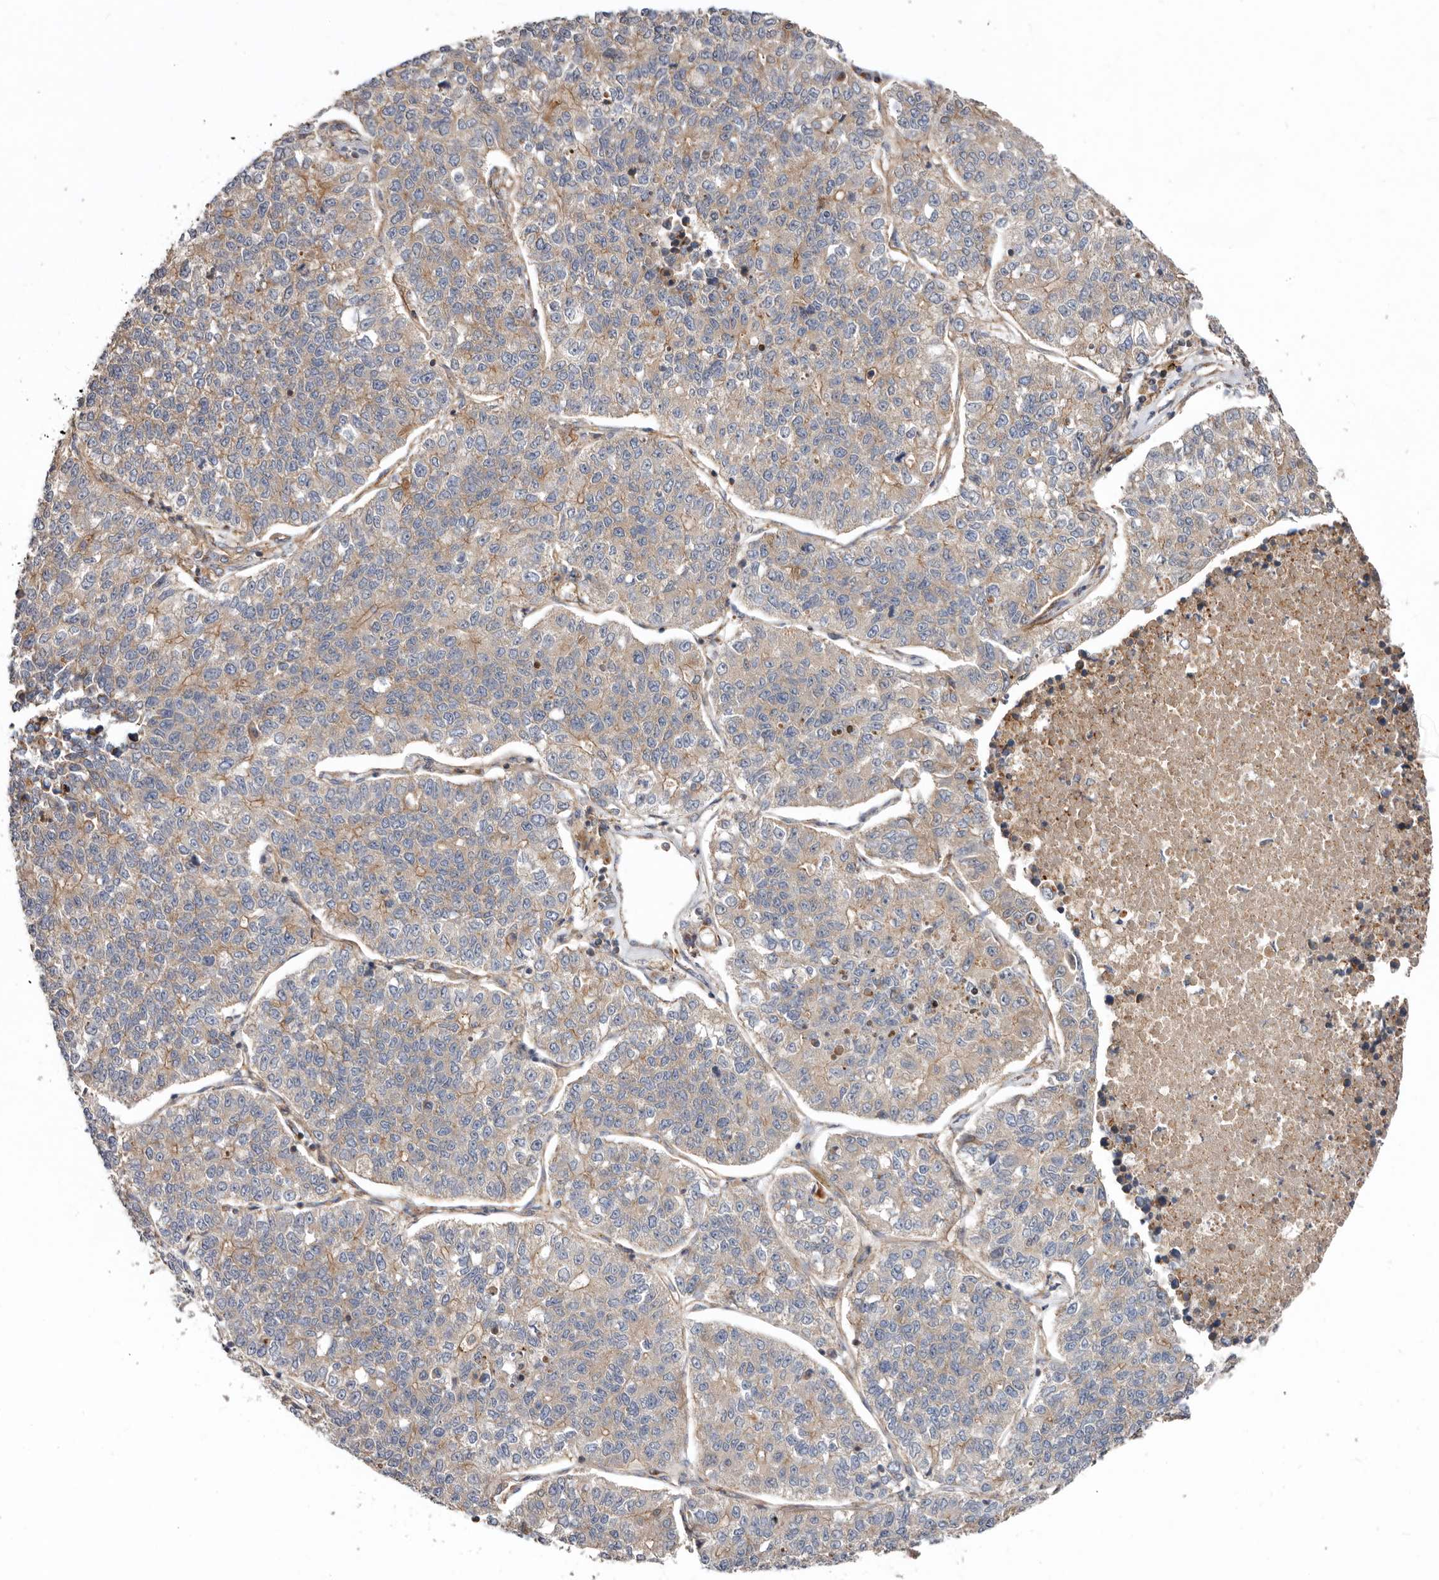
{"staining": {"intensity": "weak", "quantity": "25%-75%", "location": "cytoplasmic/membranous"}, "tissue": "lung cancer", "cell_type": "Tumor cells", "image_type": "cancer", "snomed": [{"axis": "morphology", "description": "Adenocarcinoma, NOS"}, {"axis": "topography", "description": "Lung"}], "caption": "Human lung cancer (adenocarcinoma) stained with a brown dye demonstrates weak cytoplasmic/membranous positive staining in about 25%-75% of tumor cells.", "gene": "TMC7", "patient": {"sex": "male", "age": 49}}